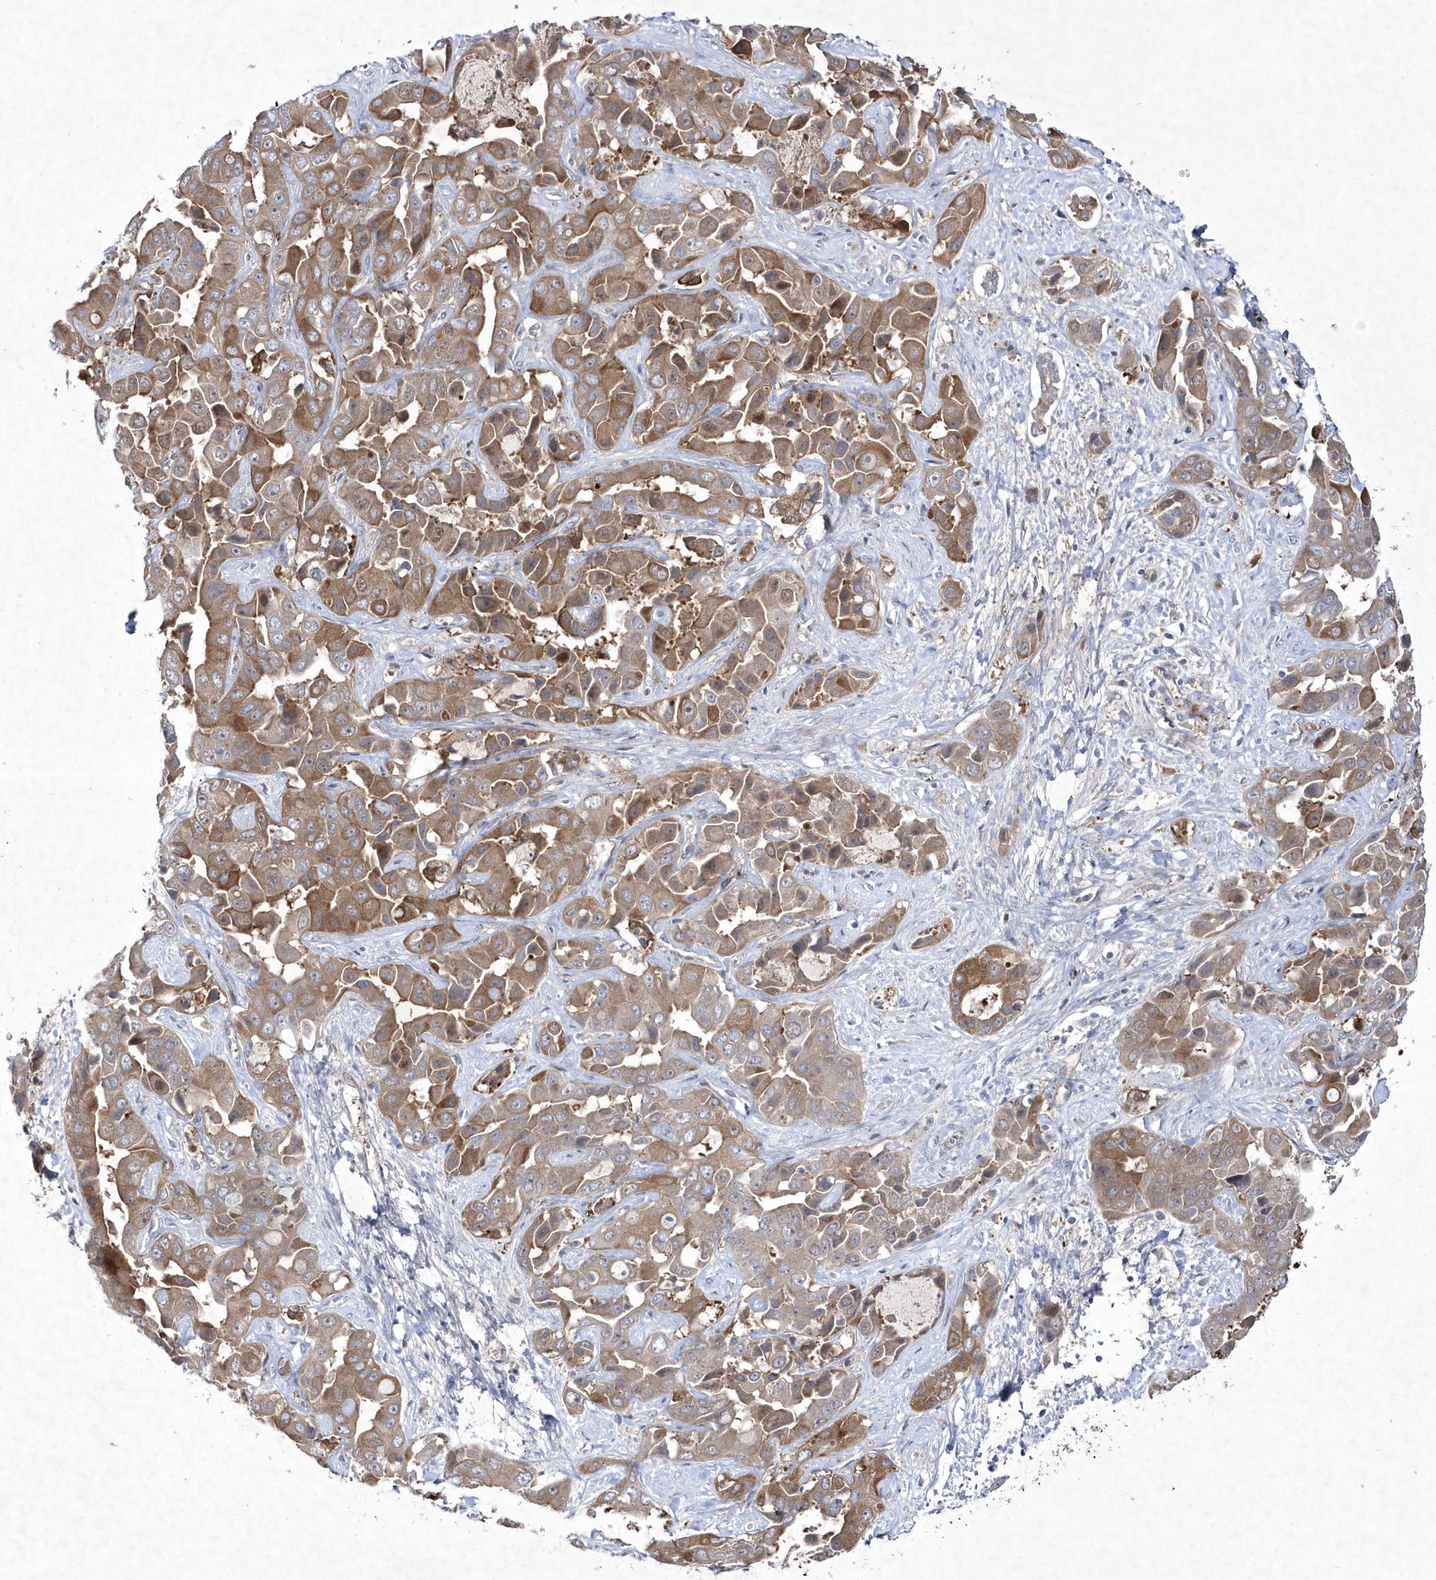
{"staining": {"intensity": "moderate", "quantity": ">75%", "location": "cytoplasmic/membranous"}, "tissue": "liver cancer", "cell_type": "Tumor cells", "image_type": "cancer", "snomed": [{"axis": "morphology", "description": "Cholangiocarcinoma"}, {"axis": "topography", "description": "Liver"}], "caption": "The histopathology image demonstrates immunohistochemical staining of liver cancer. There is moderate cytoplasmic/membranous positivity is present in approximately >75% of tumor cells. Ihc stains the protein of interest in brown and the nuclei are stained blue.", "gene": "DSPP", "patient": {"sex": "female", "age": 52}}